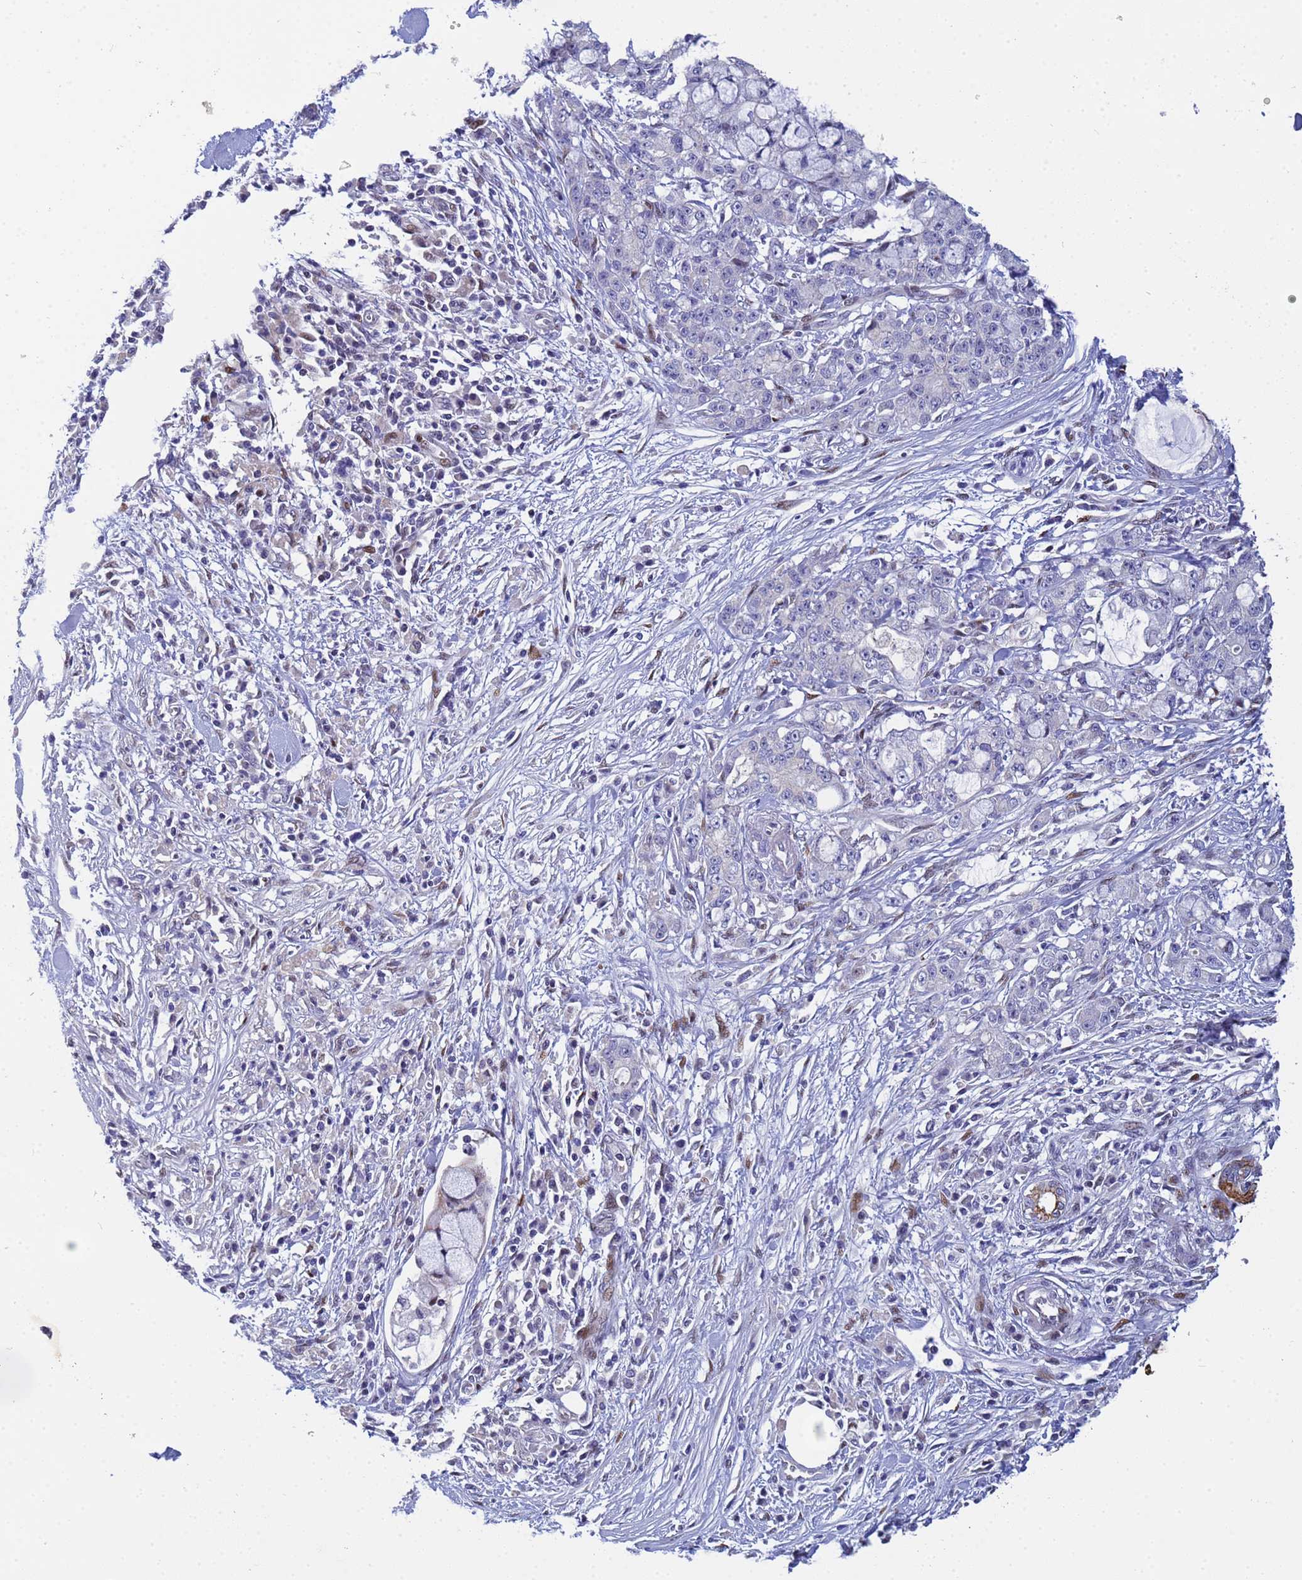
{"staining": {"intensity": "negative", "quantity": "none", "location": "none"}, "tissue": "pancreatic cancer", "cell_type": "Tumor cells", "image_type": "cancer", "snomed": [{"axis": "morphology", "description": "Adenocarcinoma, NOS"}, {"axis": "topography", "description": "Pancreas"}], "caption": "DAB immunohistochemical staining of adenocarcinoma (pancreatic) reveals no significant staining in tumor cells.", "gene": "PPP6R1", "patient": {"sex": "female", "age": 73}}